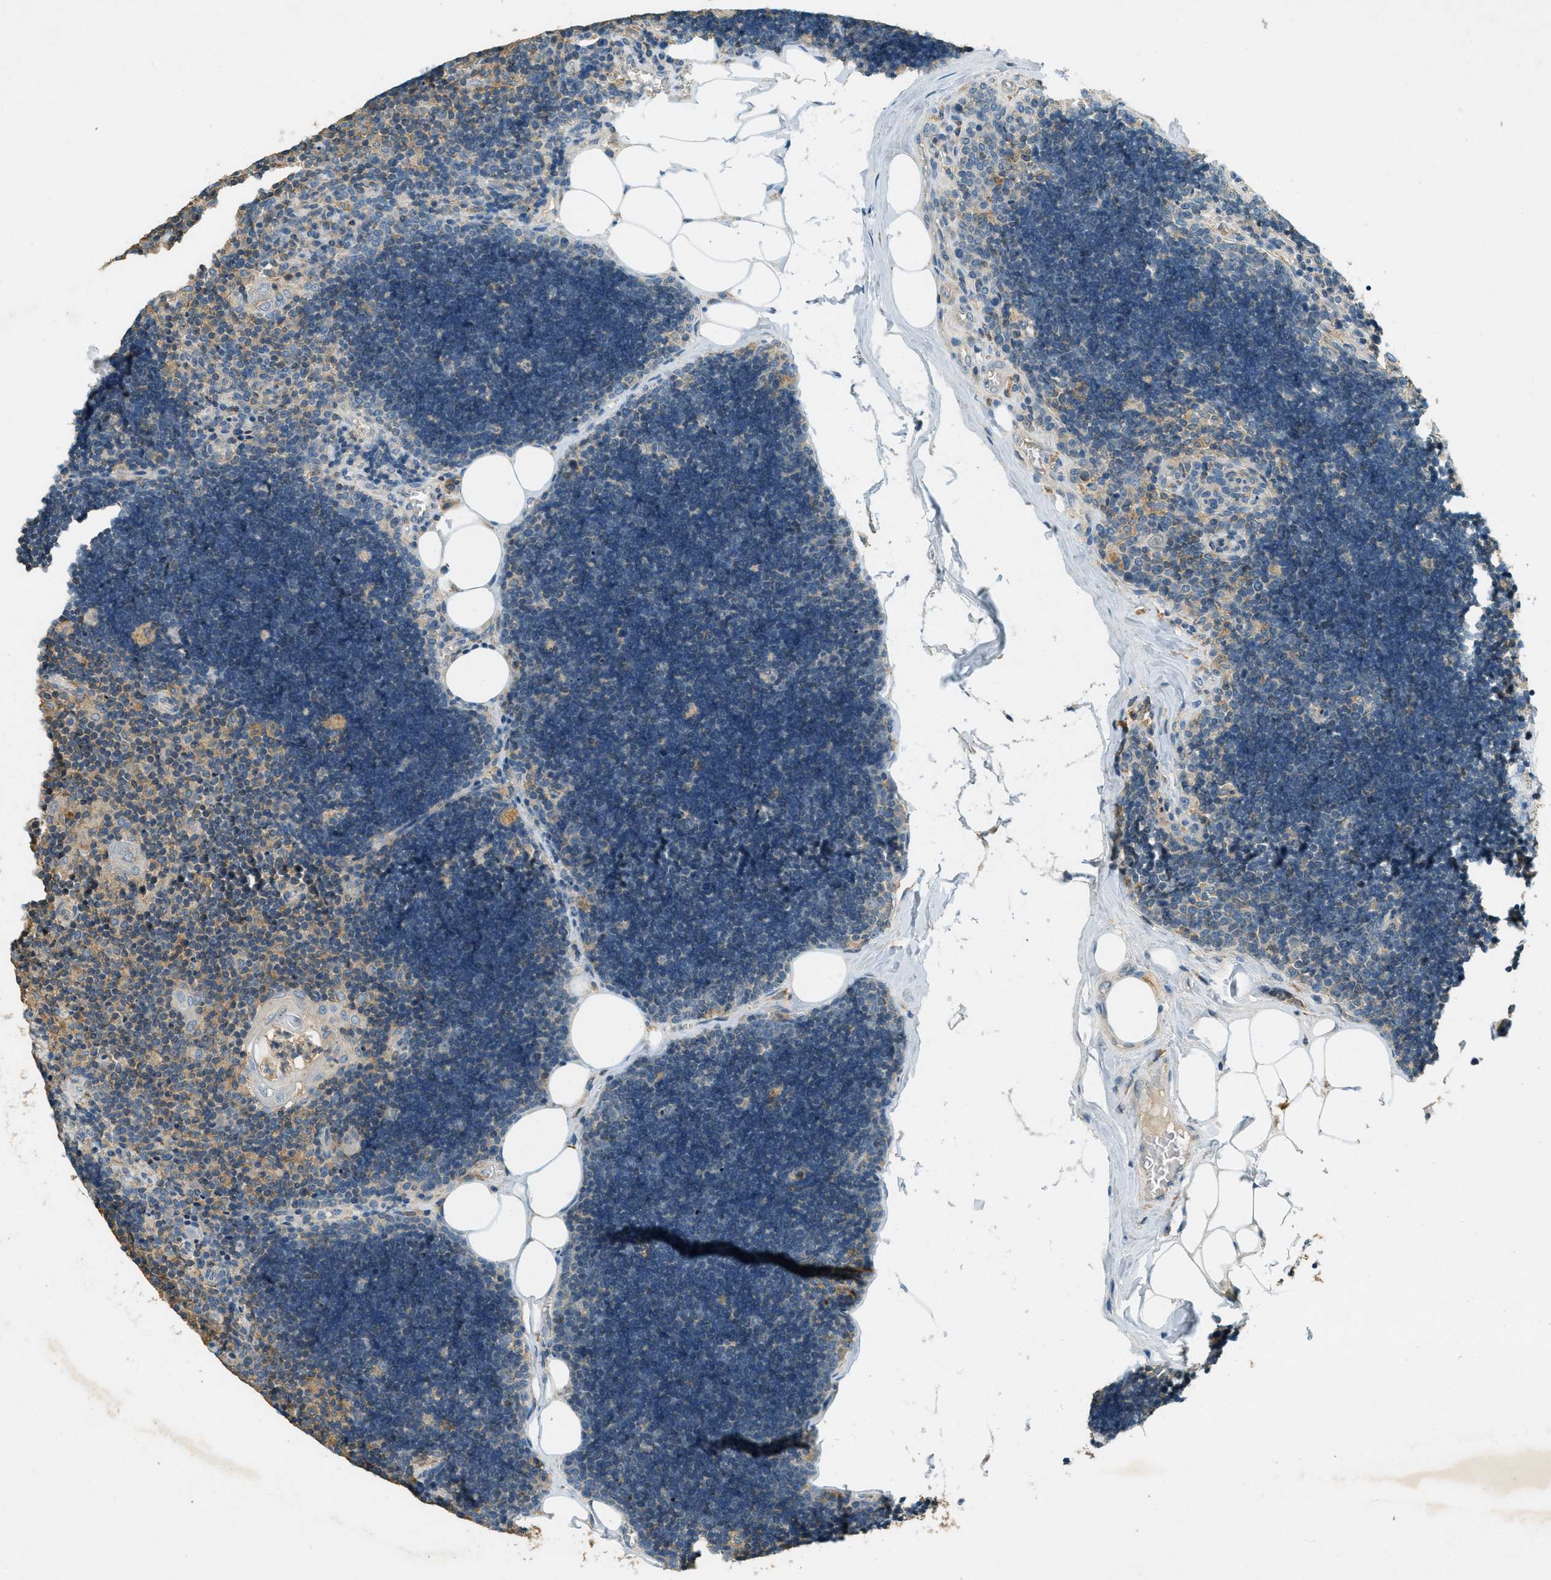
{"staining": {"intensity": "weak", "quantity": "<25%", "location": "cytoplasmic/membranous"}, "tissue": "lymph node", "cell_type": "Germinal center cells", "image_type": "normal", "snomed": [{"axis": "morphology", "description": "Normal tissue, NOS"}, {"axis": "topography", "description": "Lymph node"}], "caption": "IHC histopathology image of benign human lymph node stained for a protein (brown), which exhibits no expression in germinal center cells. (Stains: DAB (3,3'-diaminobenzidine) immunohistochemistry with hematoxylin counter stain, Microscopy: brightfield microscopy at high magnification).", "gene": "NUDT4B", "patient": {"sex": "male", "age": 33}}